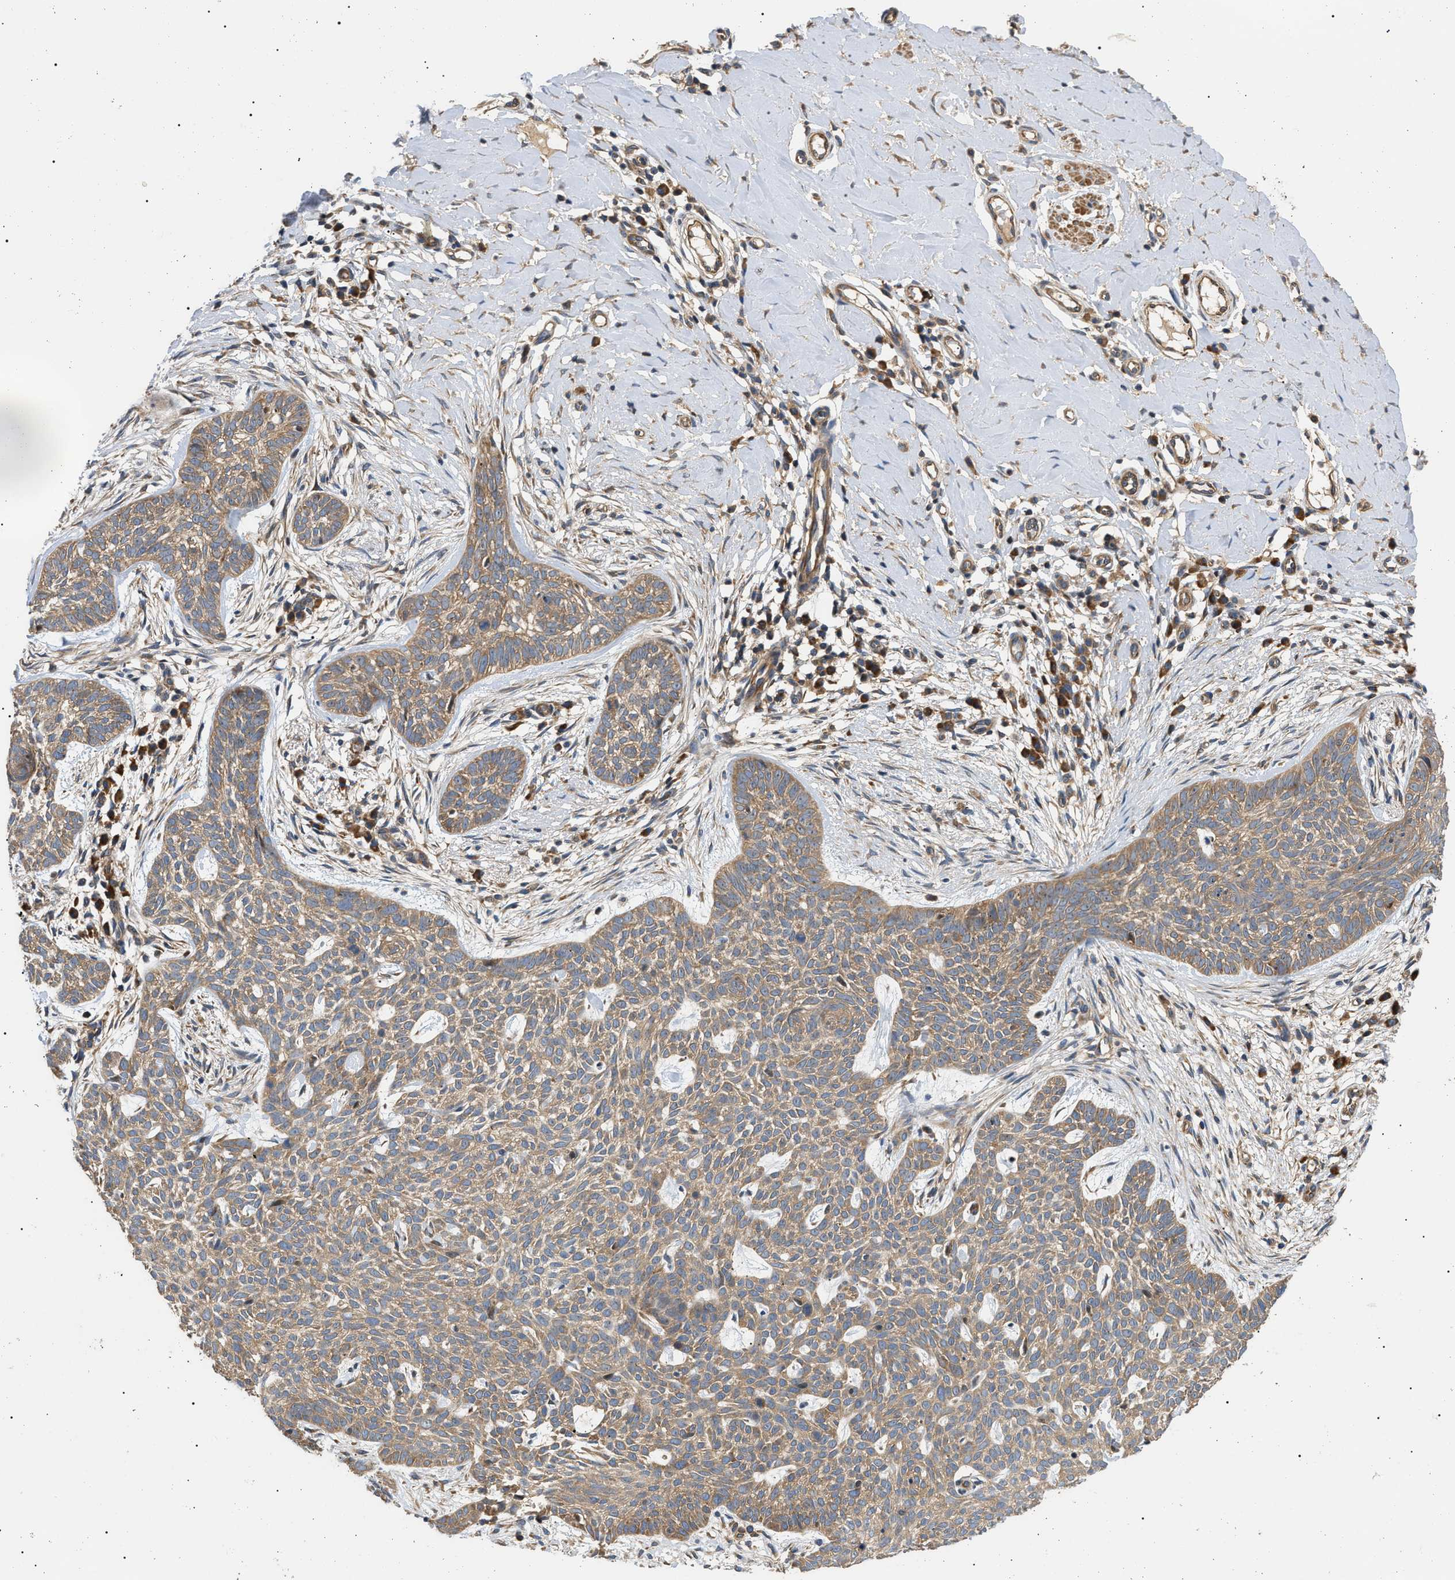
{"staining": {"intensity": "moderate", "quantity": ">75%", "location": "cytoplasmic/membranous"}, "tissue": "skin cancer", "cell_type": "Tumor cells", "image_type": "cancer", "snomed": [{"axis": "morphology", "description": "Basal cell carcinoma"}, {"axis": "topography", "description": "Skin"}], "caption": "Immunohistochemical staining of skin cancer (basal cell carcinoma) exhibits medium levels of moderate cytoplasmic/membranous positivity in about >75% of tumor cells.", "gene": "PPM1B", "patient": {"sex": "female", "age": 59}}